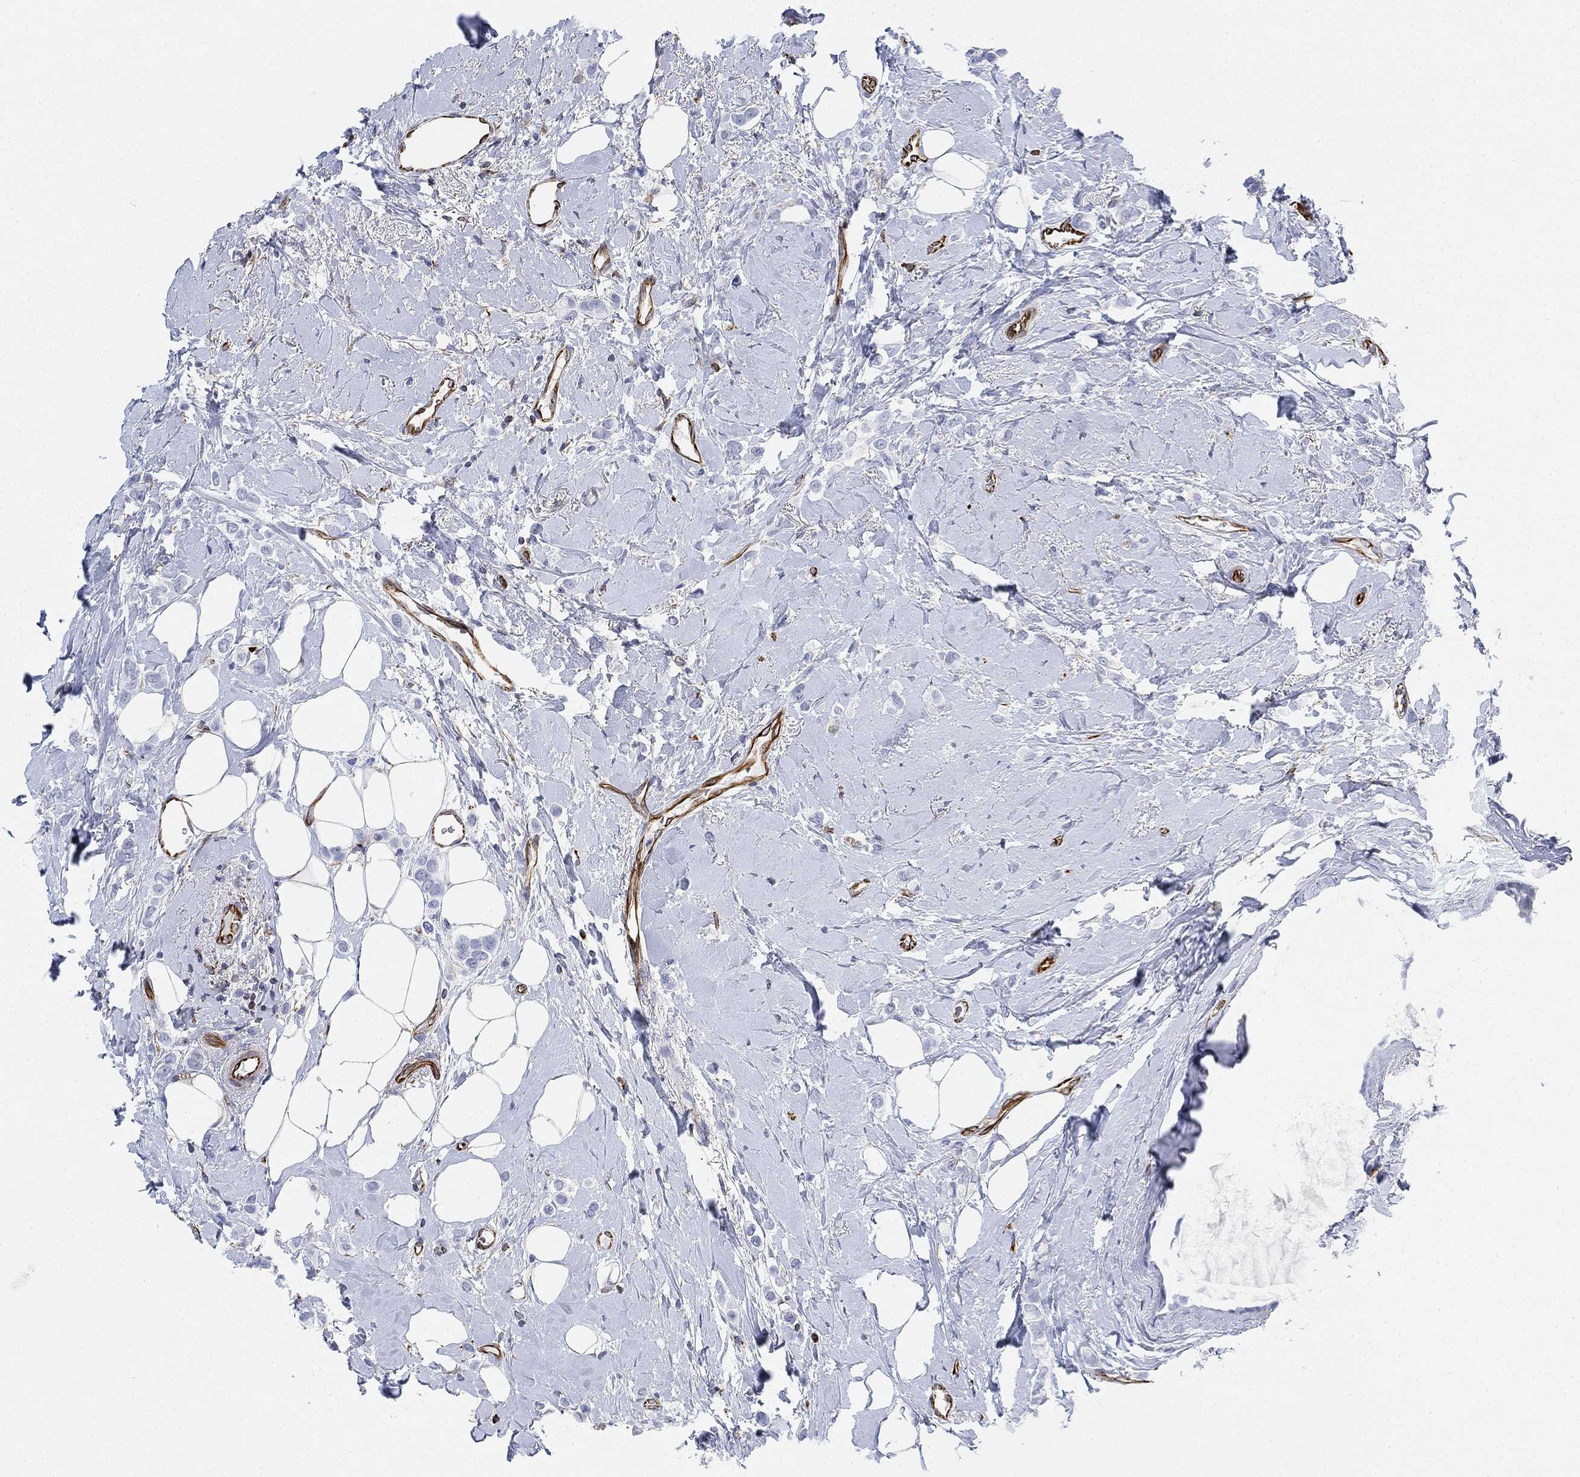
{"staining": {"intensity": "negative", "quantity": "none", "location": "none"}, "tissue": "breast cancer", "cell_type": "Tumor cells", "image_type": "cancer", "snomed": [{"axis": "morphology", "description": "Lobular carcinoma"}, {"axis": "topography", "description": "Breast"}], "caption": "A histopathology image of breast cancer stained for a protein reveals no brown staining in tumor cells. (Stains: DAB (3,3'-diaminobenzidine) immunohistochemistry with hematoxylin counter stain, Microscopy: brightfield microscopy at high magnification).", "gene": "PSKH2", "patient": {"sex": "female", "age": 66}}